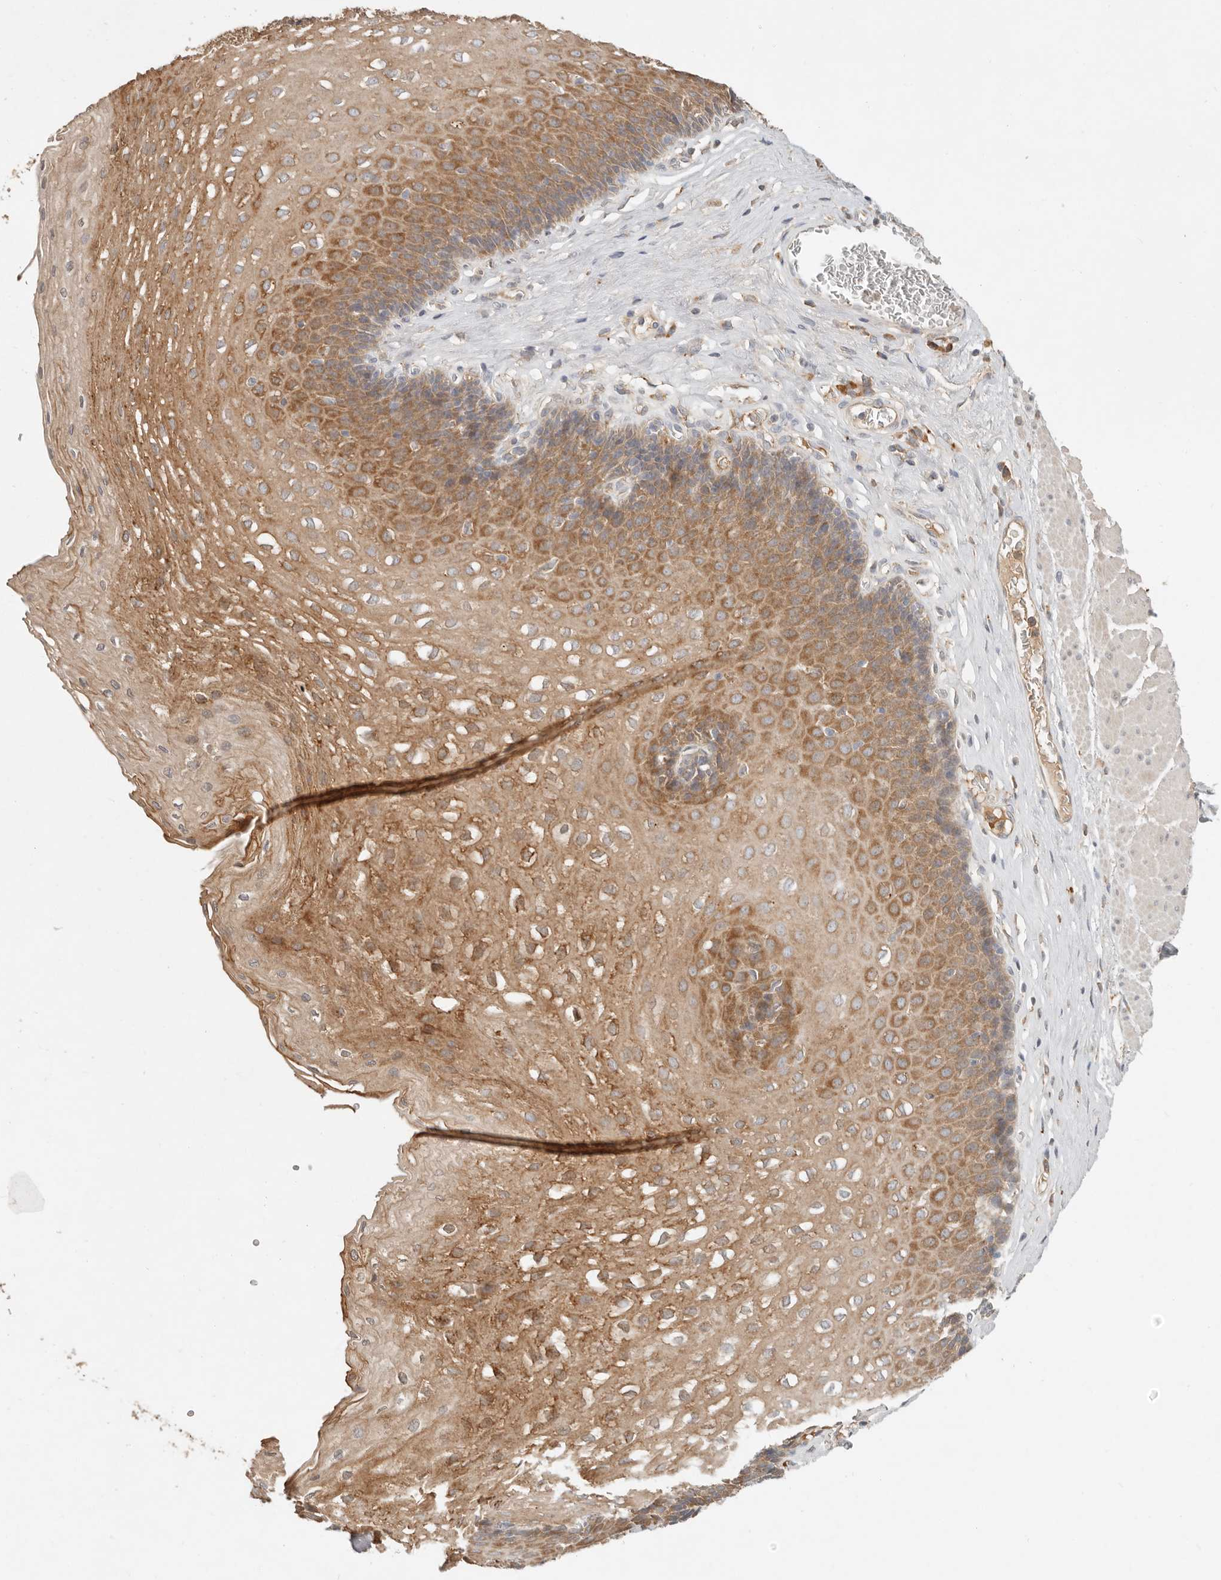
{"staining": {"intensity": "moderate", "quantity": ">75%", "location": "cytoplasmic/membranous"}, "tissue": "esophagus", "cell_type": "Squamous epithelial cells", "image_type": "normal", "snomed": [{"axis": "morphology", "description": "Normal tissue, NOS"}, {"axis": "topography", "description": "Esophagus"}], "caption": "Esophagus stained with a brown dye shows moderate cytoplasmic/membranous positive staining in about >75% of squamous epithelial cells.", "gene": "ARHGEF10L", "patient": {"sex": "female", "age": 66}}